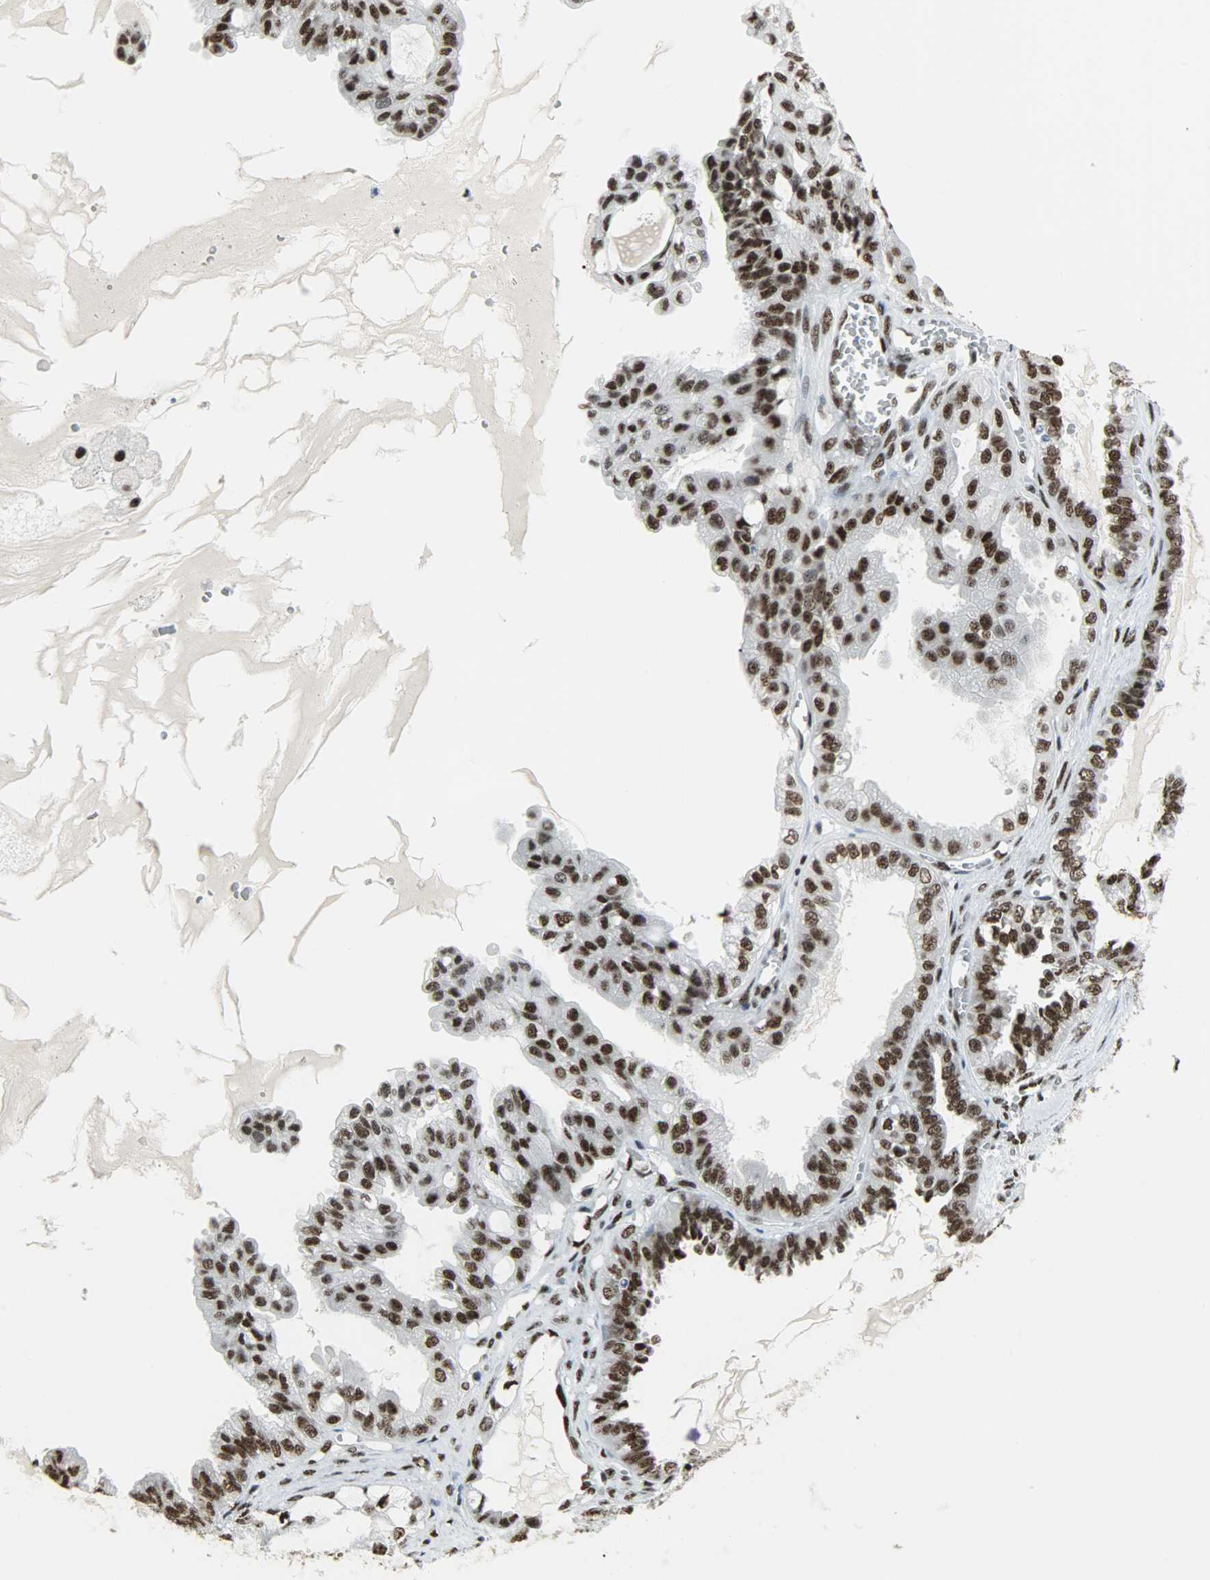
{"staining": {"intensity": "strong", "quantity": ">75%", "location": "nuclear"}, "tissue": "ovarian cancer", "cell_type": "Tumor cells", "image_type": "cancer", "snomed": [{"axis": "morphology", "description": "Carcinoma, NOS"}, {"axis": "morphology", "description": "Carcinoma, endometroid"}, {"axis": "topography", "description": "Ovary"}], "caption": "Tumor cells exhibit high levels of strong nuclear staining in about >75% of cells in ovarian carcinoma. (brown staining indicates protein expression, while blue staining denotes nuclei).", "gene": "SNRPA", "patient": {"sex": "female", "age": 50}}